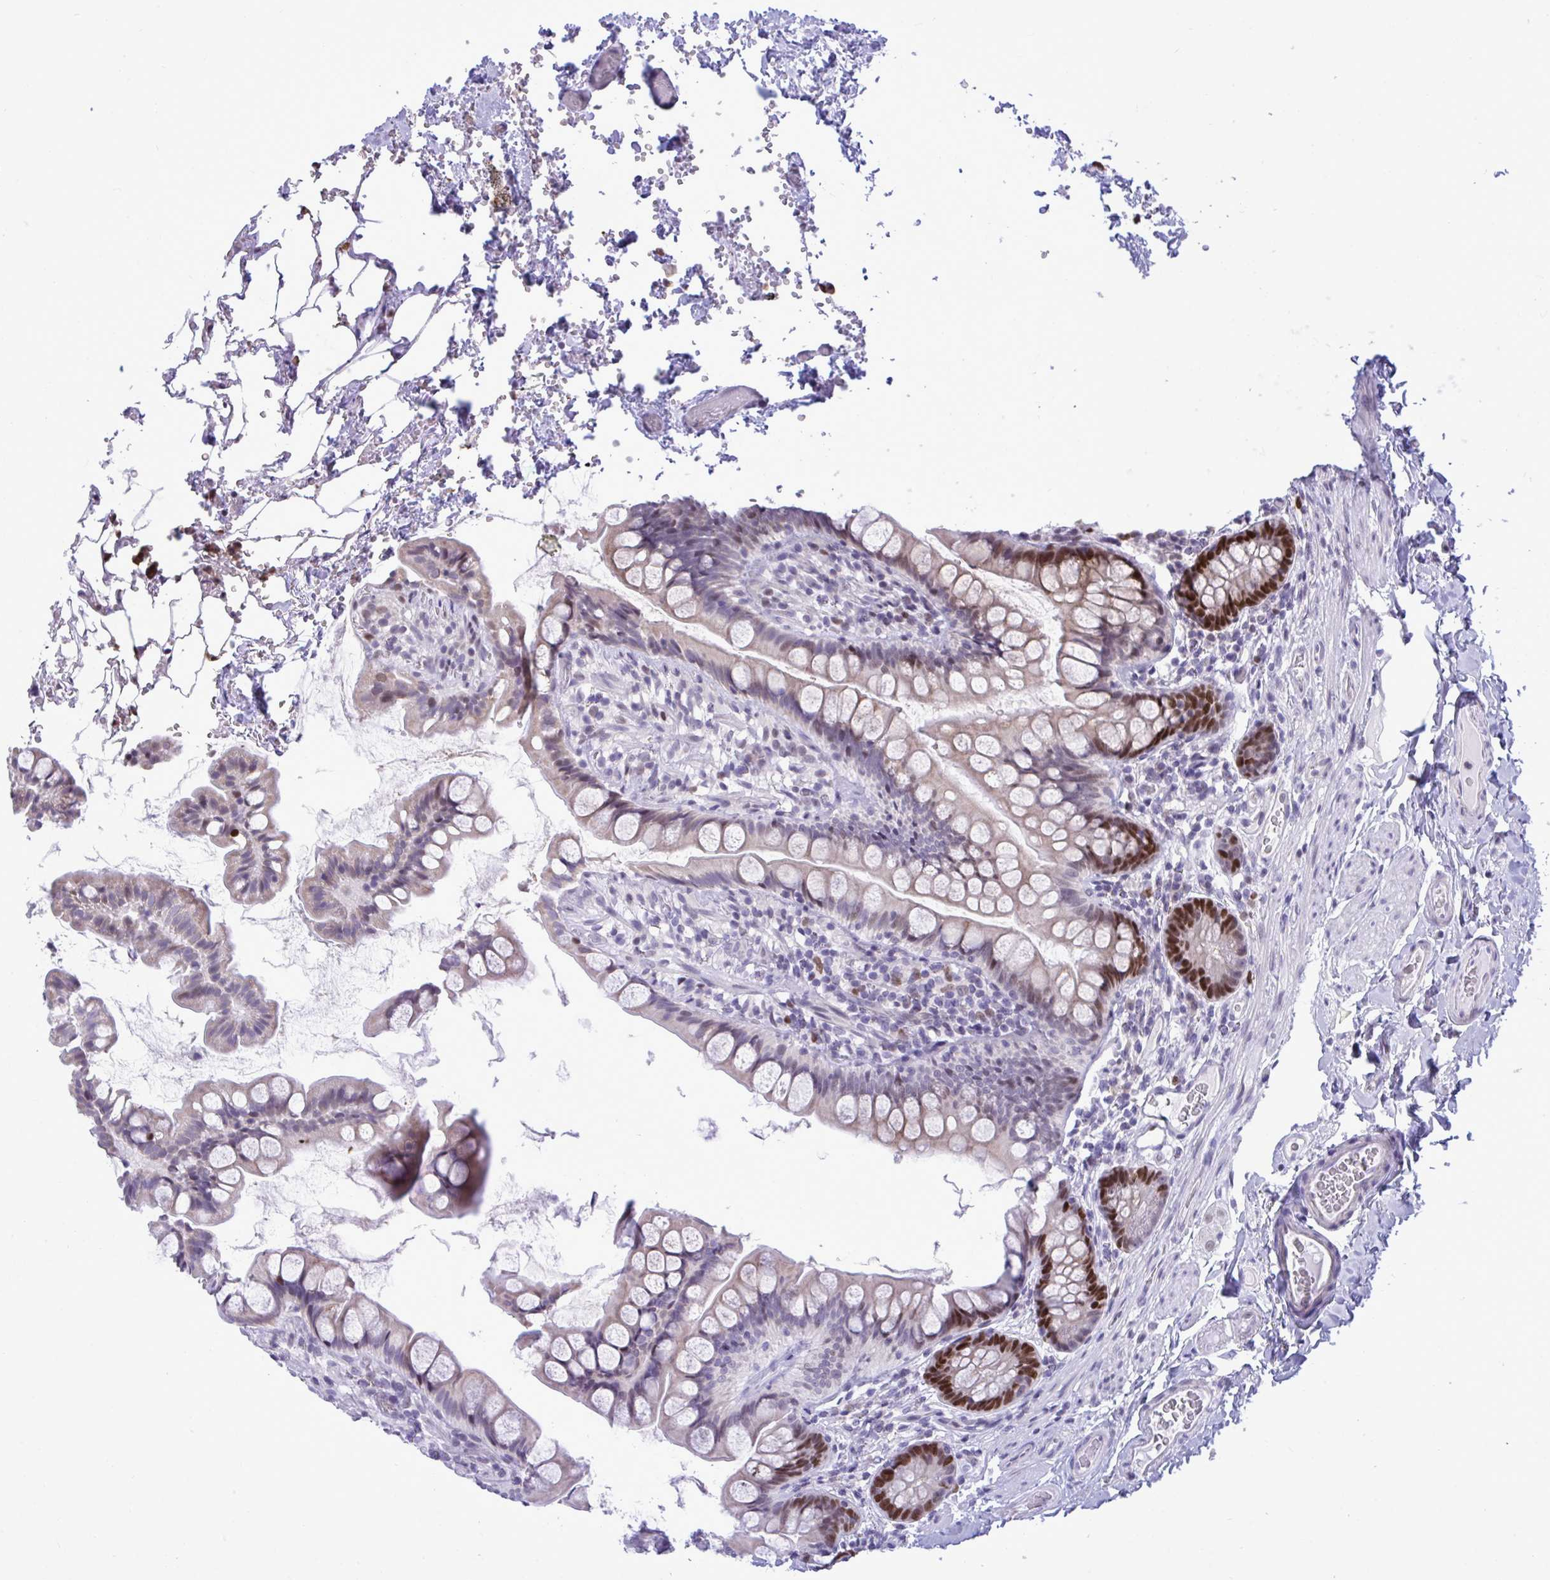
{"staining": {"intensity": "strong", "quantity": "25%-75%", "location": "nuclear"}, "tissue": "small intestine", "cell_type": "Glandular cells", "image_type": "normal", "snomed": [{"axis": "morphology", "description": "Normal tissue, NOS"}, {"axis": "topography", "description": "Small intestine"}], "caption": "Strong nuclear protein staining is identified in about 25%-75% of glandular cells in small intestine. The staining was performed using DAB to visualize the protein expression in brown, while the nuclei were stained in blue with hematoxylin (Magnification: 20x).", "gene": "C1QL2", "patient": {"sex": "male", "age": 70}}